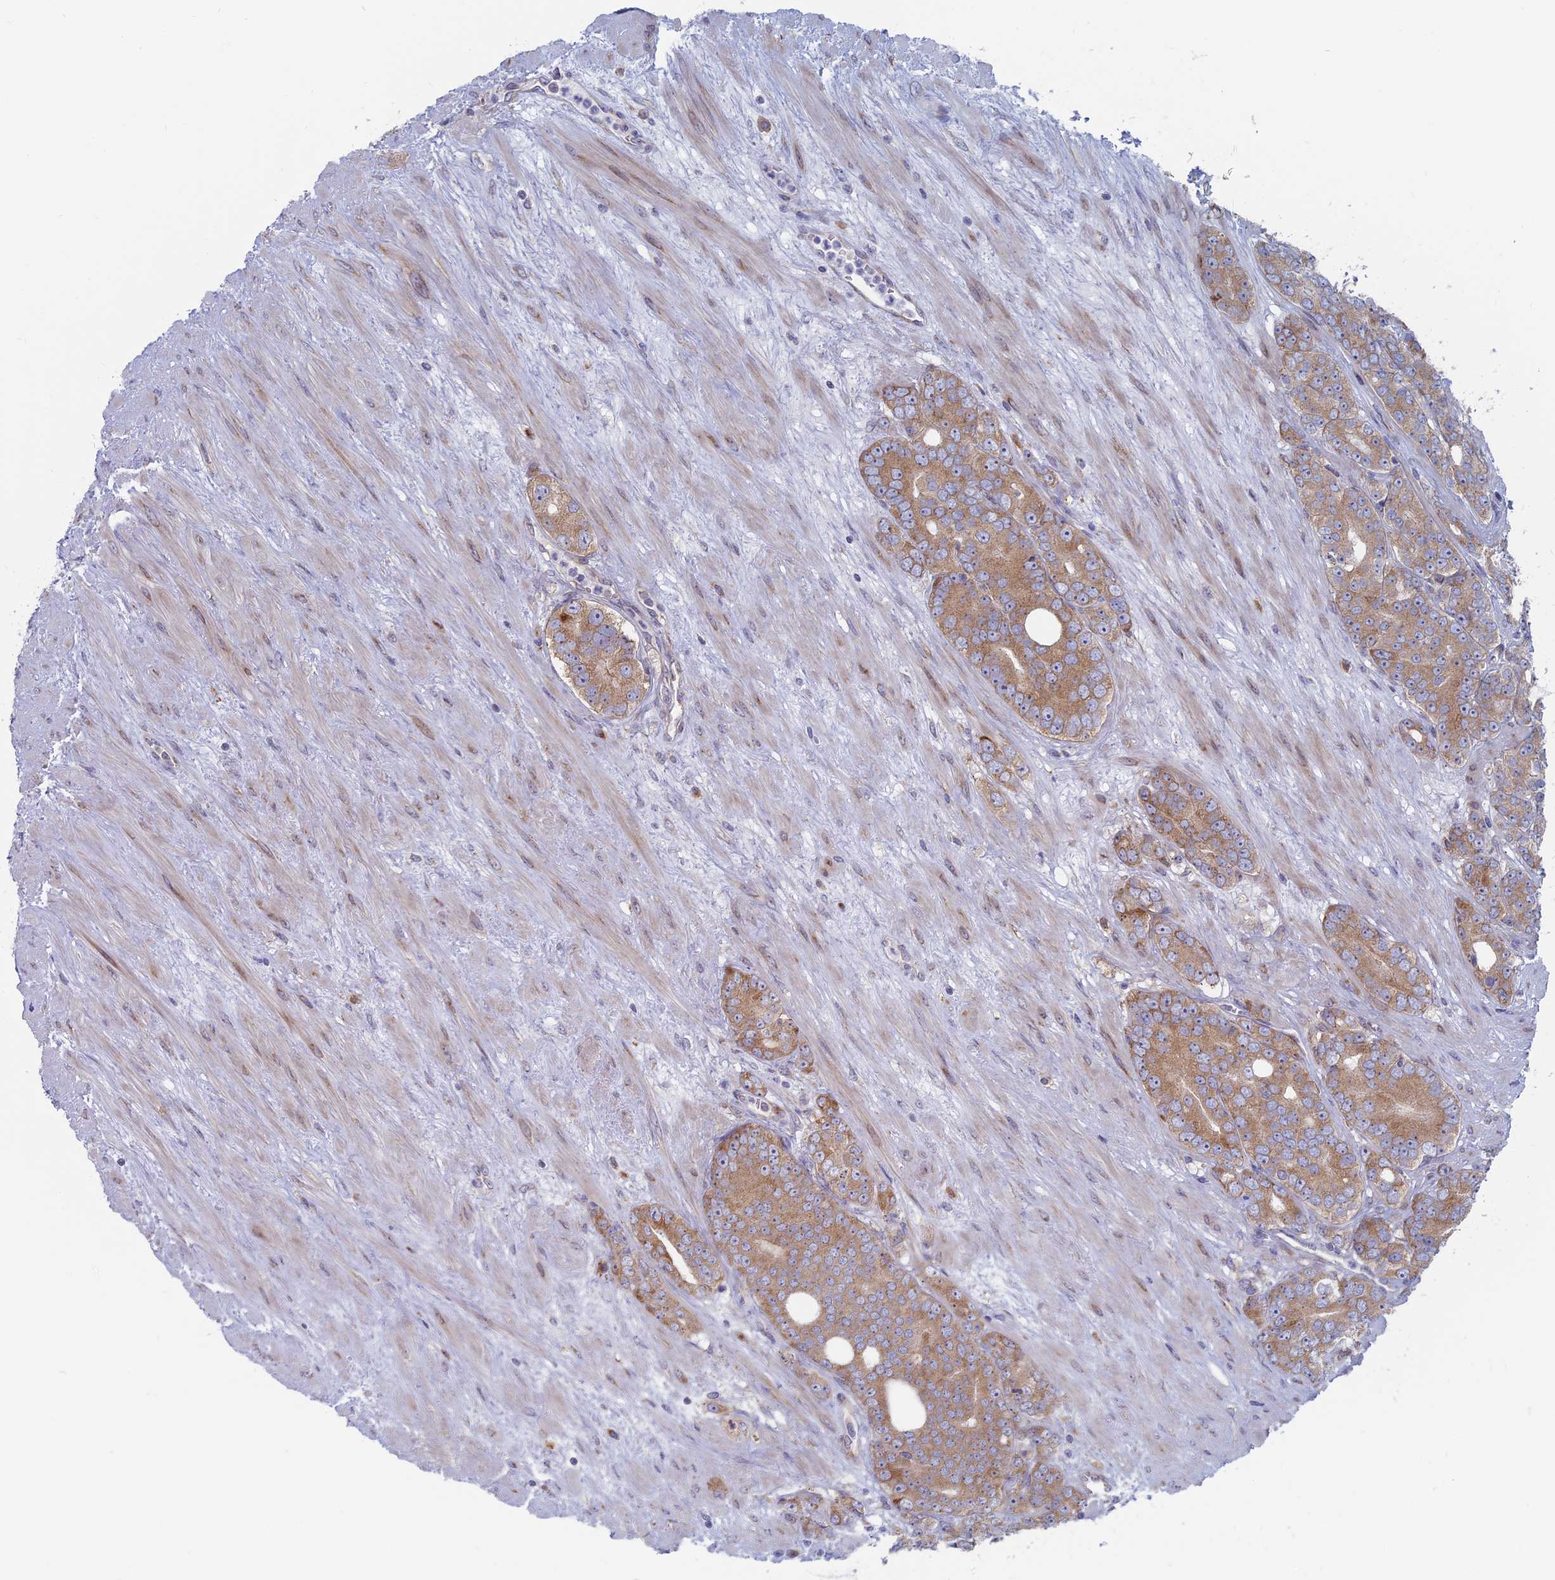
{"staining": {"intensity": "moderate", "quantity": ">75%", "location": "cytoplasmic/membranous"}, "tissue": "prostate cancer", "cell_type": "Tumor cells", "image_type": "cancer", "snomed": [{"axis": "morphology", "description": "Adenocarcinoma, High grade"}, {"axis": "topography", "description": "Prostate"}], "caption": "The immunohistochemical stain labels moderate cytoplasmic/membranous expression in tumor cells of prostate cancer (adenocarcinoma (high-grade)) tissue. The staining is performed using DAB brown chromogen to label protein expression. The nuclei are counter-stained blue using hematoxylin.", "gene": "TBC1D30", "patient": {"sex": "male", "age": 64}}